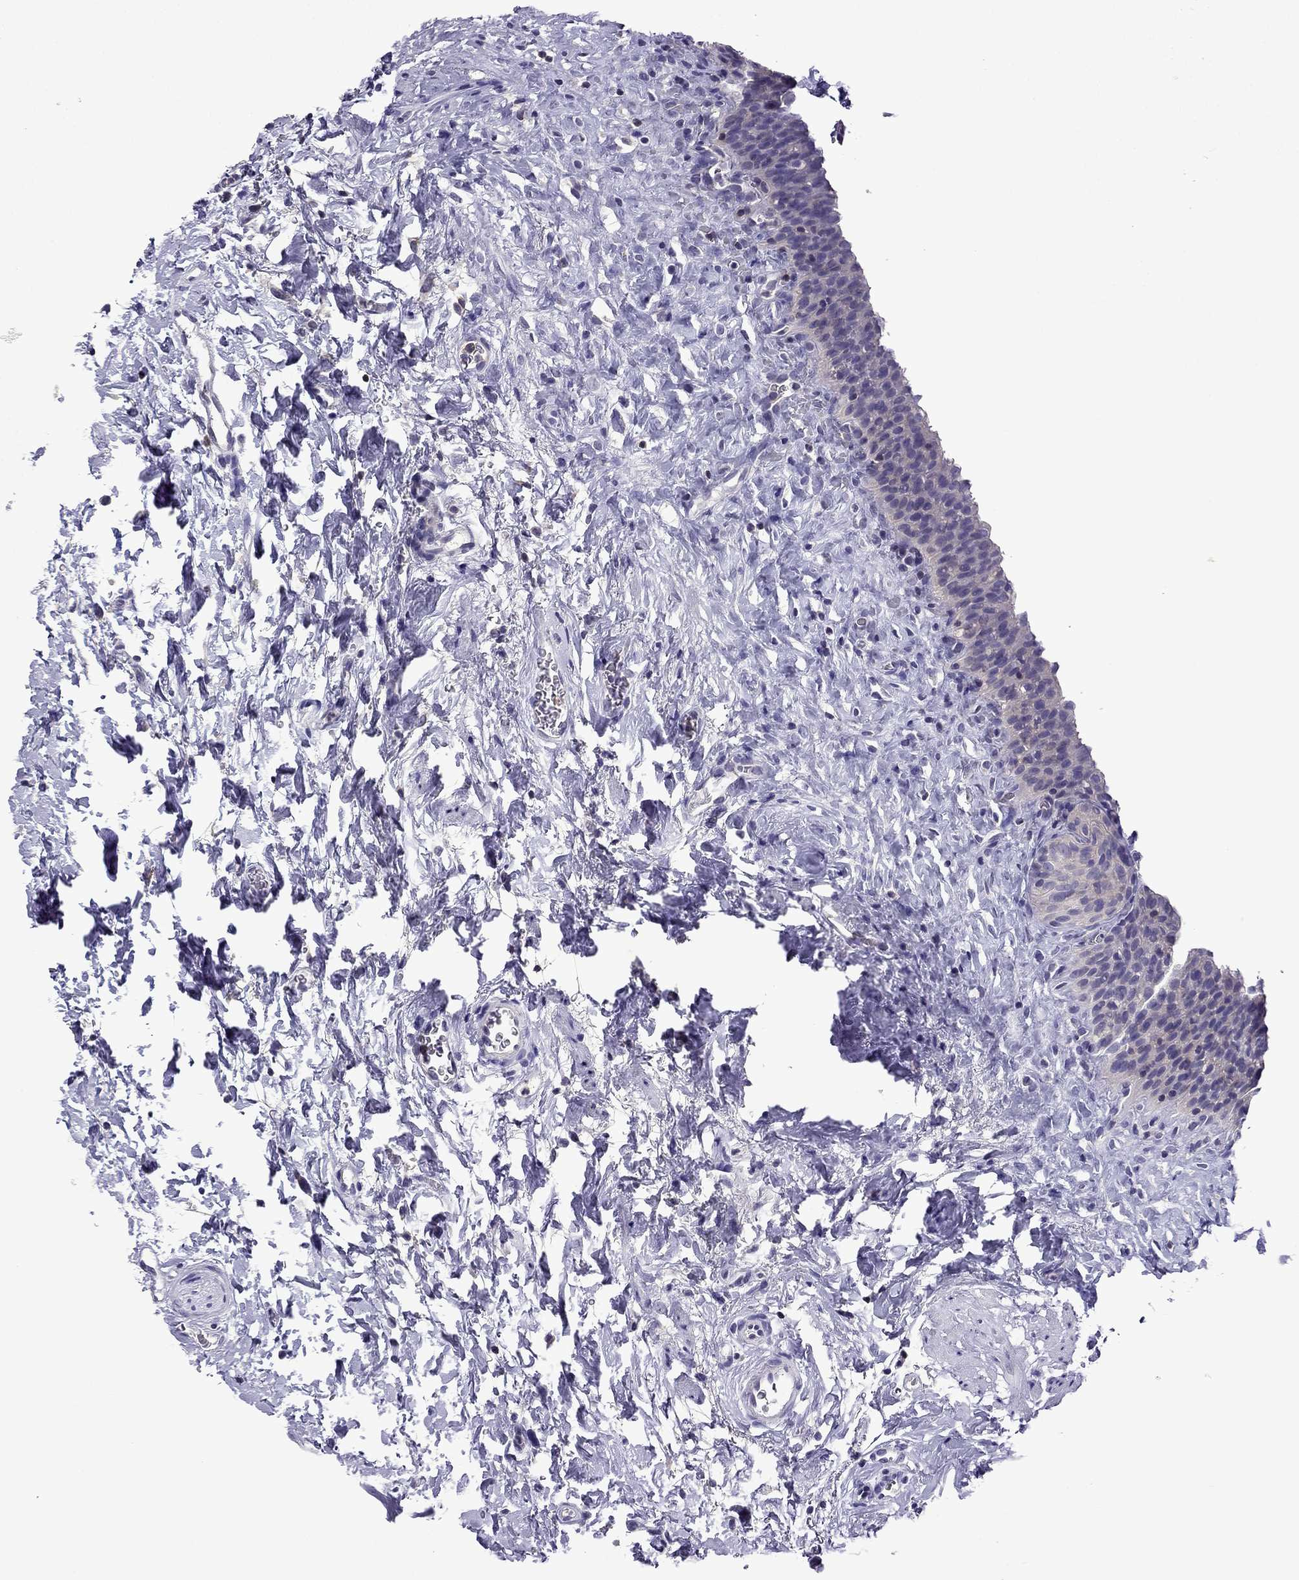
{"staining": {"intensity": "negative", "quantity": "none", "location": "none"}, "tissue": "urinary bladder", "cell_type": "Urothelial cells", "image_type": "normal", "snomed": [{"axis": "morphology", "description": "Normal tissue, NOS"}, {"axis": "topography", "description": "Urinary bladder"}], "caption": "High power microscopy photomicrograph of an IHC image of benign urinary bladder, revealing no significant staining in urothelial cells. (DAB immunohistochemistry (IHC), high magnification).", "gene": "TTN", "patient": {"sex": "male", "age": 76}}